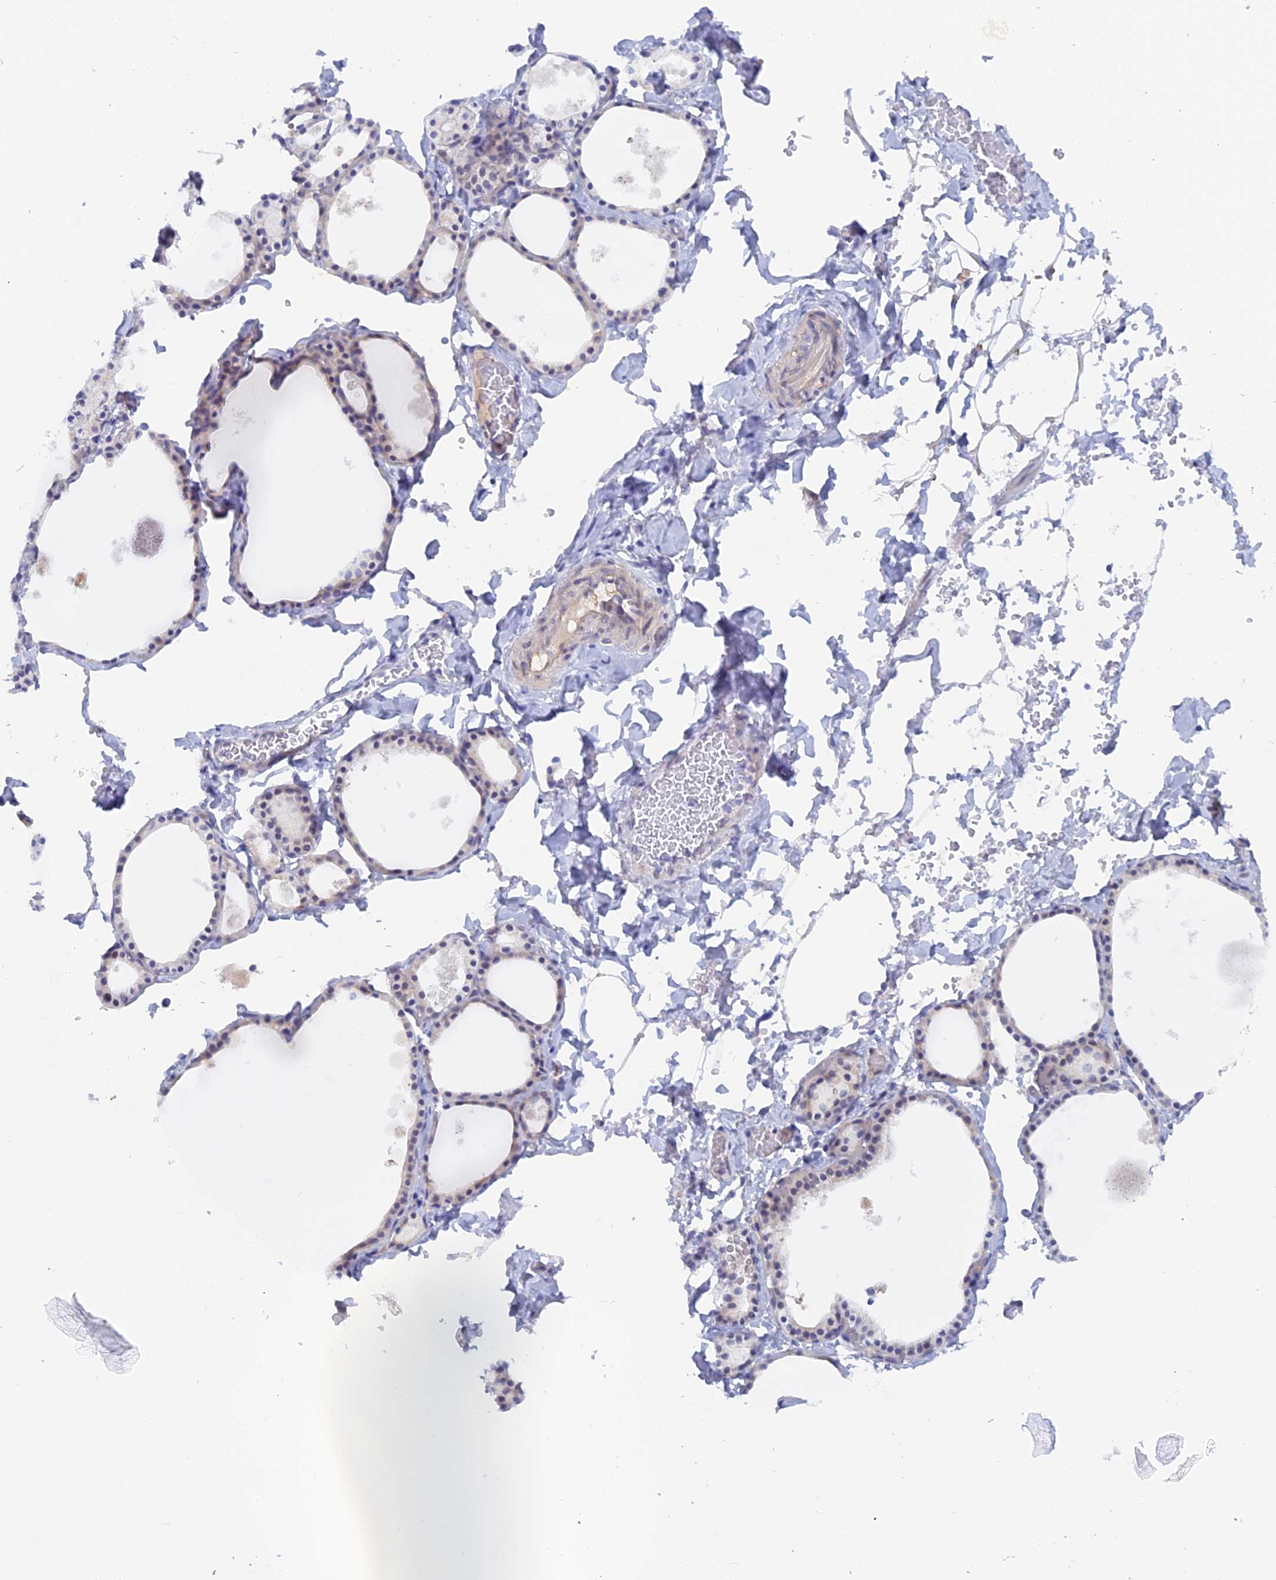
{"staining": {"intensity": "weak", "quantity": "<25%", "location": "cytoplasmic/membranous"}, "tissue": "thyroid gland", "cell_type": "Glandular cells", "image_type": "normal", "snomed": [{"axis": "morphology", "description": "Normal tissue, NOS"}, {"axis": "topography", "description": "Thyroid gland"}], "caption": "This is an immunohistochemistry (IHC) micrograph of unremarkable human thyroid gland. There is no positivity in glandular cells.", "gene": "DACT3", "patient": {"sex": "male", "age": 56}}